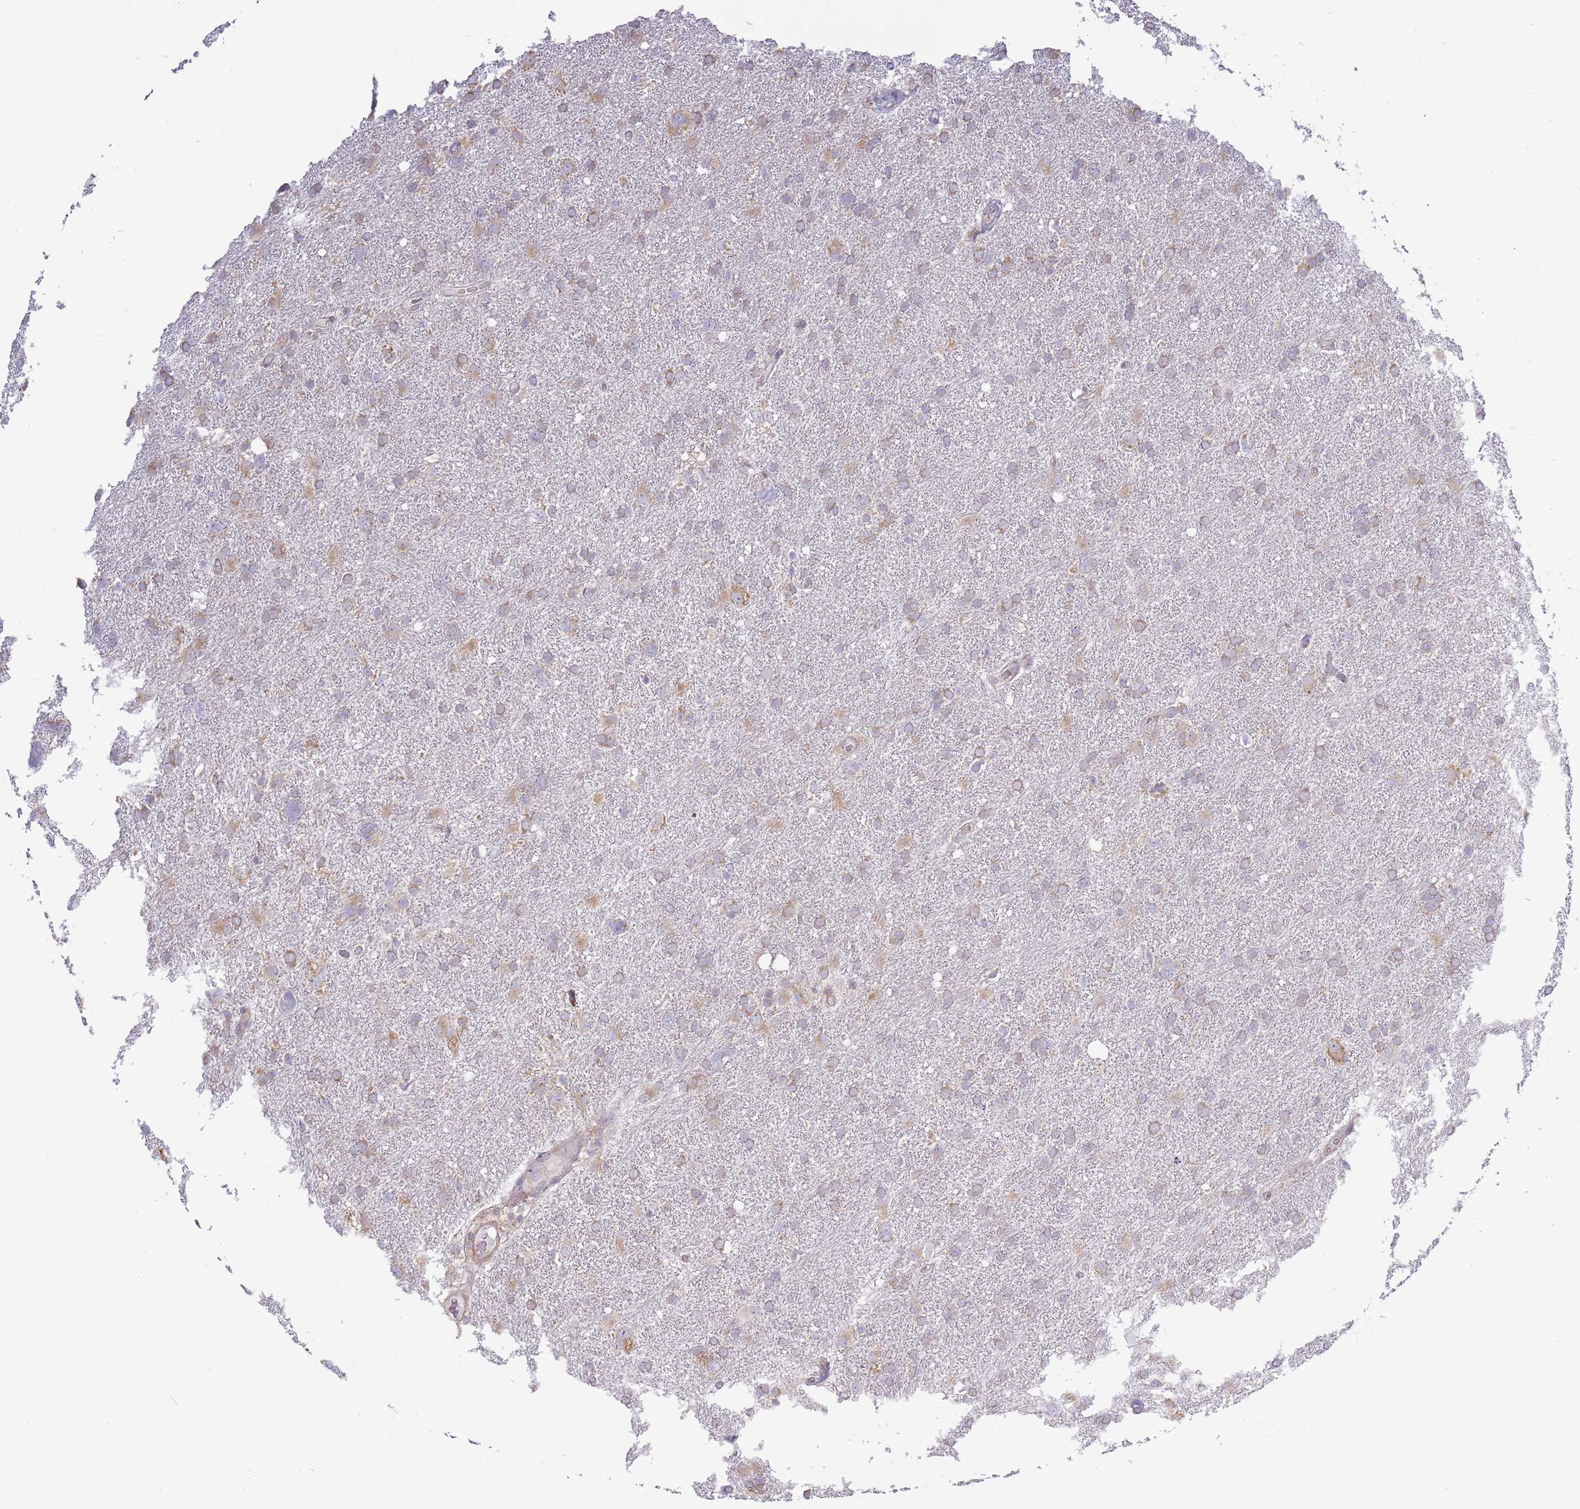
{"staining": {"intensity": "weak", "quantity": "<25%", "location": "cytoplasmic/membranous"}, "tissue": "glioma", "cell_type": "Tumor cells", "image_type": "cancer", "snomed": [{"axis": "morphology", "description": "Glioma, malignant, High grade"}, {"axis": "topography", "description": "Brain"}], "caption": "This image is of glioma stained with IHC to label a protein in brown with the nuclei are counter-stained blue. There is no expression in tumor cells. The staining is performed using DAB (3,3'-diaminobenzidine) brown chromogen with nuclei counter-stained in using hematoxylin.", "gene": "RPL17-C18orf32", "patient": {"sex": "male", "age": 61}}